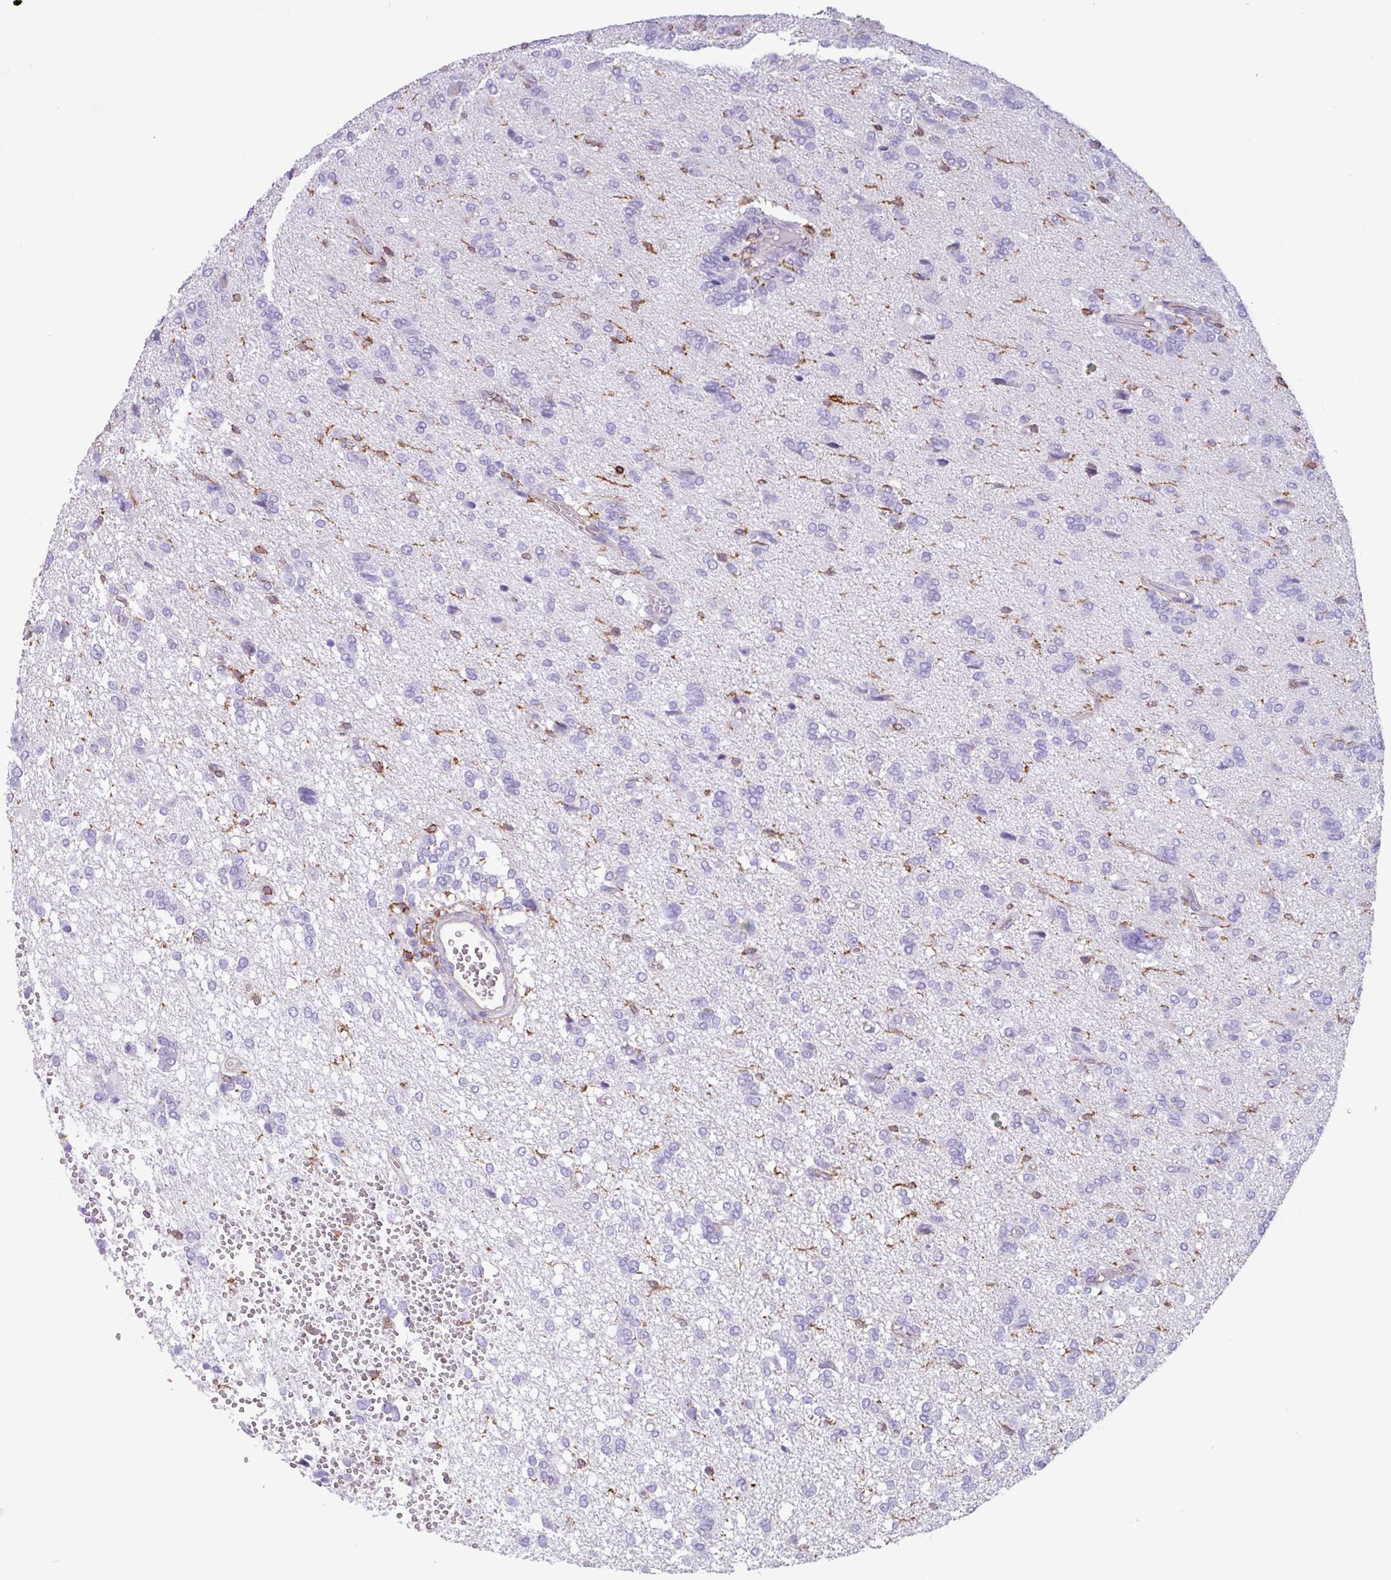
{"staining": {"intensity": "negative", "quantity": "none", "location": "none"}, "tissue": "glioma", "cell_type": "Tumor cells", "image_type": "cancer", "snomed": [{"axis": "morphology", "description": "Glioma, malignant, High grade"}, {"axis": "topography", "description": "Brain"}], "caption": "Image shows no significant protein expression in tumor cells of malignant glioma (high-grade).", "gene": "PPP1R18", "patient": {"sex": "female", "age": 59}}